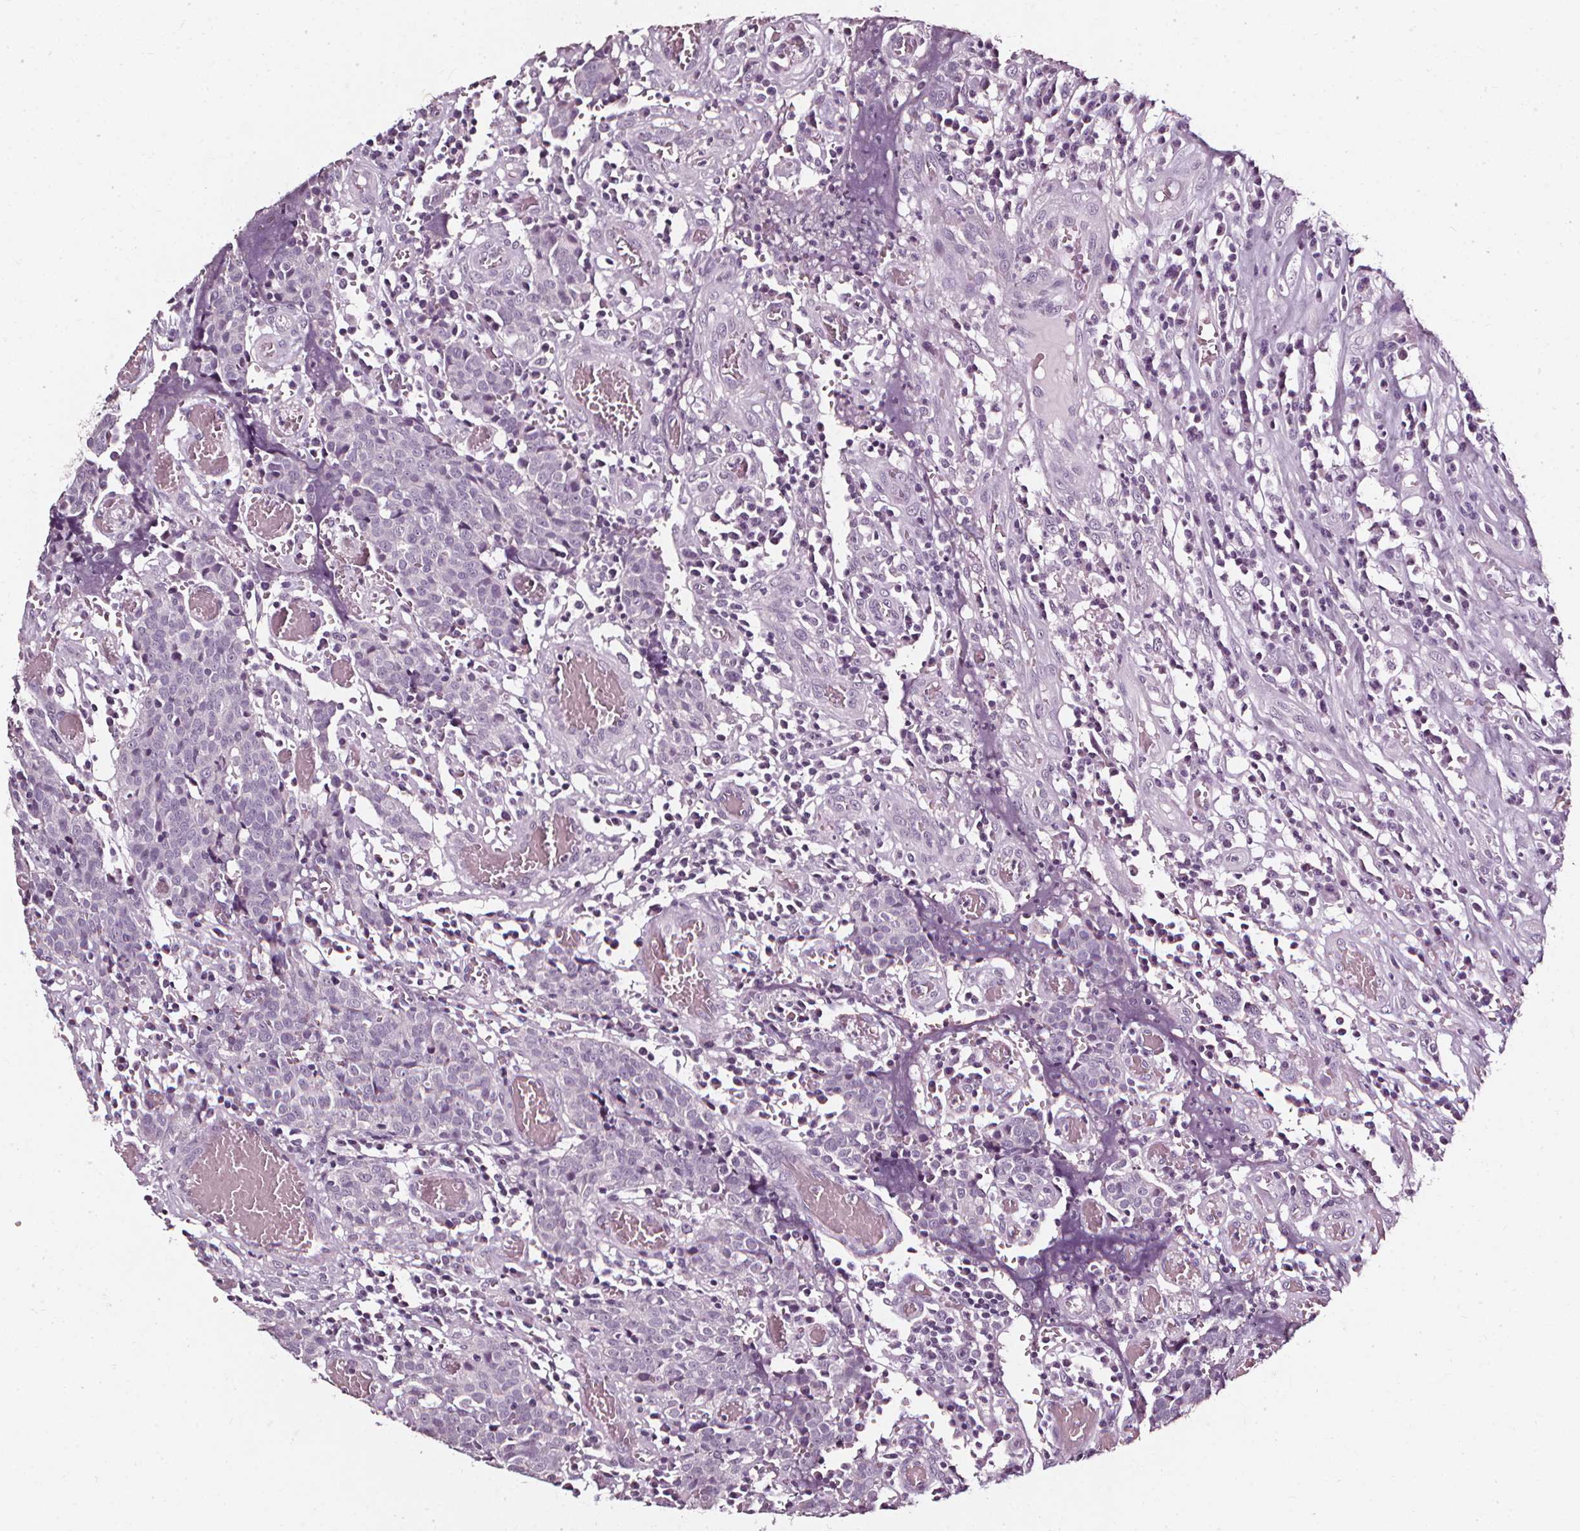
{"staining": {"intensity": "negative", "quantity": "none", "location": "none"}, "tissue": "prostate cancer", "cell_type": "Tumor cells", "image_type": "cancer", "snomed": [{"axis": "morphology", "description": "Adenocarcinoma, High grade"}, {"axis": "topography", "description": "Prostate and seminal vesicle, NOS"}], "caption": "Tumor cells are negative for brown protein staining in prostate cancer (high-grade adenocarcinoma).", "gene": "DEFA5", "patient": {"sex": "male", "age": 60}}